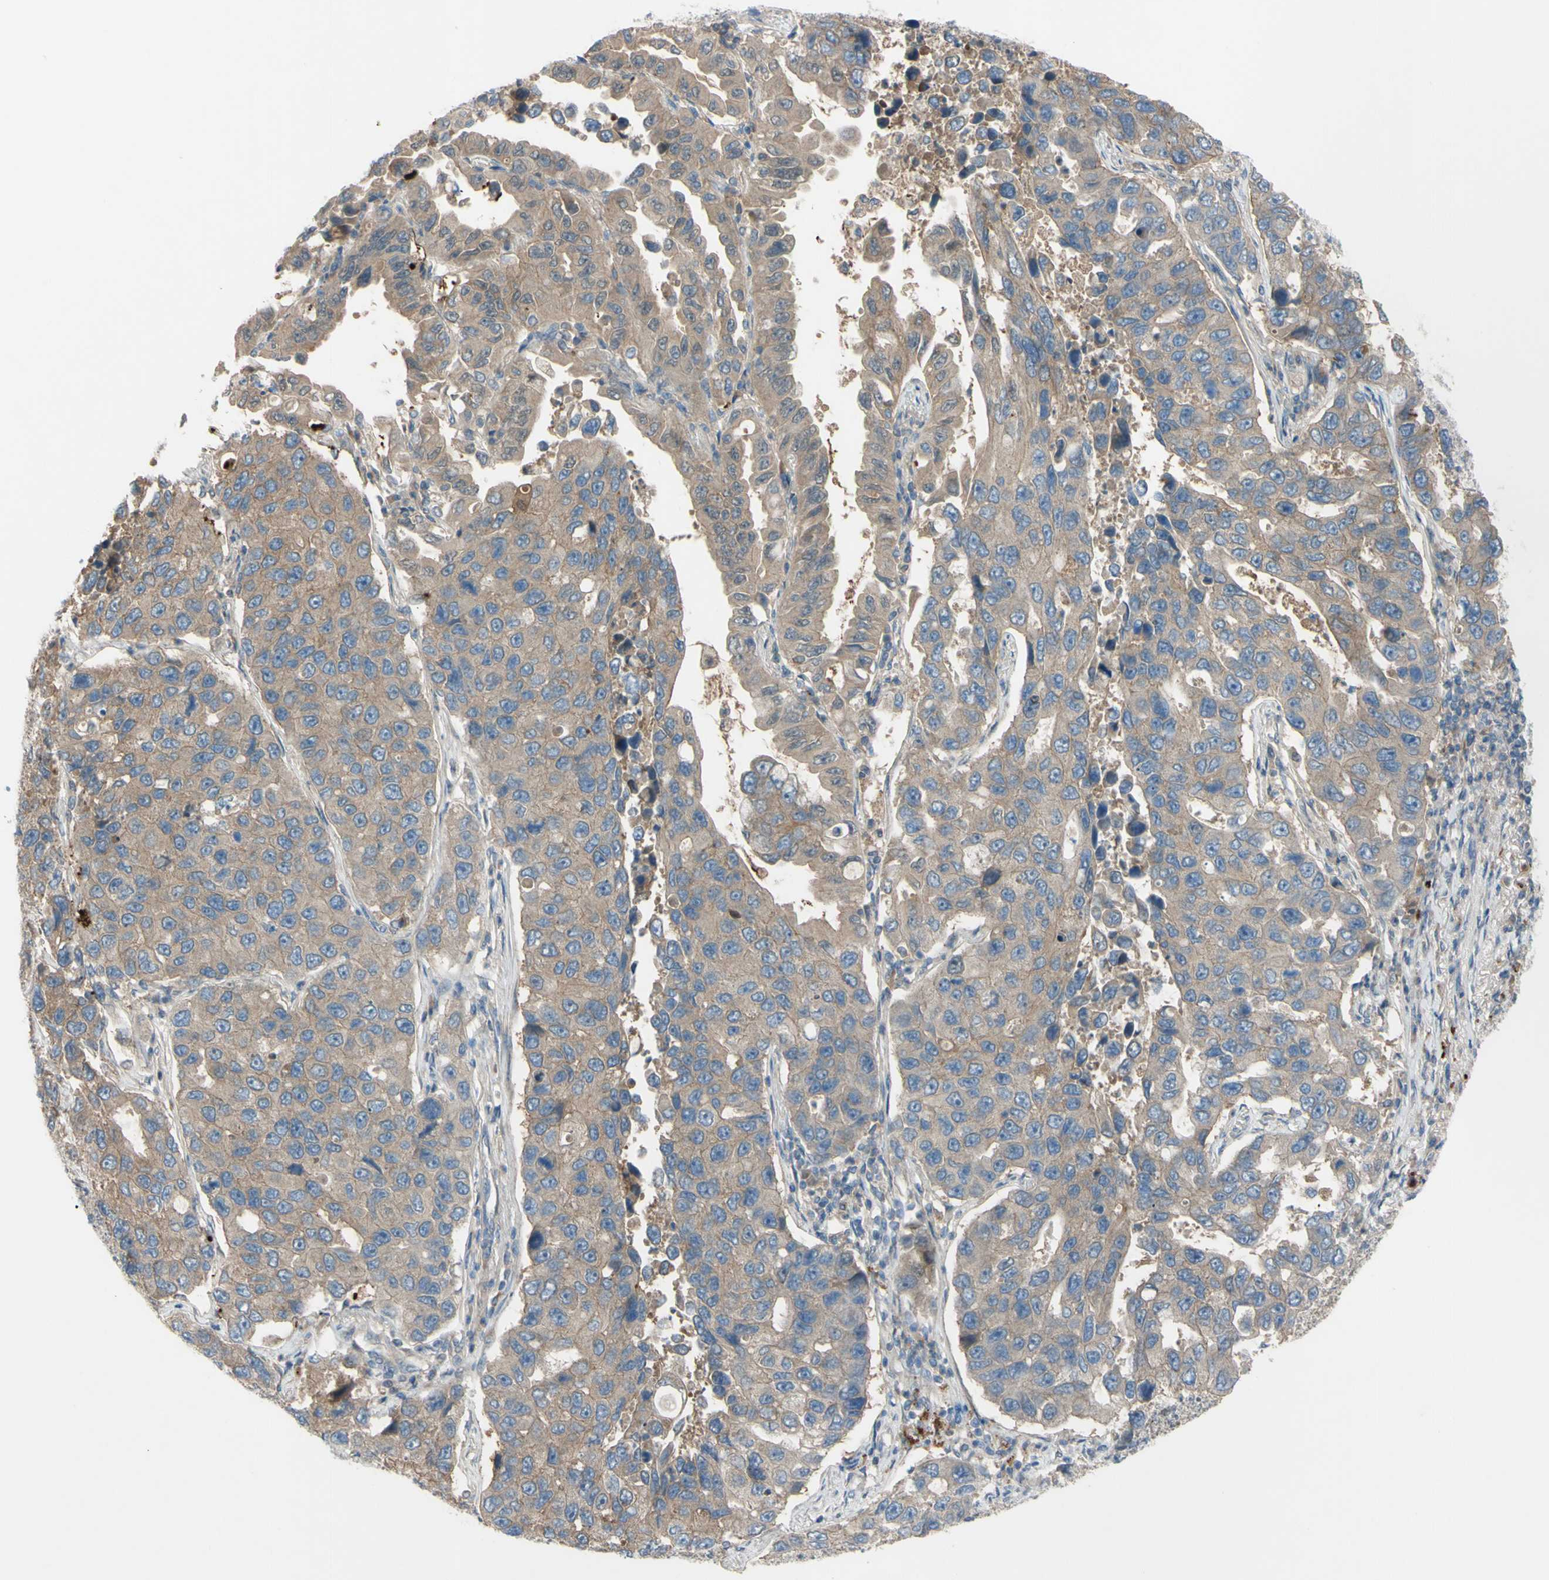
{"staining": {"intensity": "moderate", "quantity": ">75%", "location": "cytoplasmic/membranous"}, "tissue": "lung cancer", "cell_type": "Tumor cells", "image_type": "cancer", "snomed": [{"axis": "morphology", "description": "Adenocarcinoma, NOS"}, {"axis": "topography", "description": "Lung"}], "caption": "Immunohistochemistry (IHC) of human lung cancer (adenocarcinoma) shows medium levels of moderate cytoplasmic/membranous expression in approximately >75% of tumor cells.", "gene": "AFP", "patient": {"sex": "male", "age": 64}}